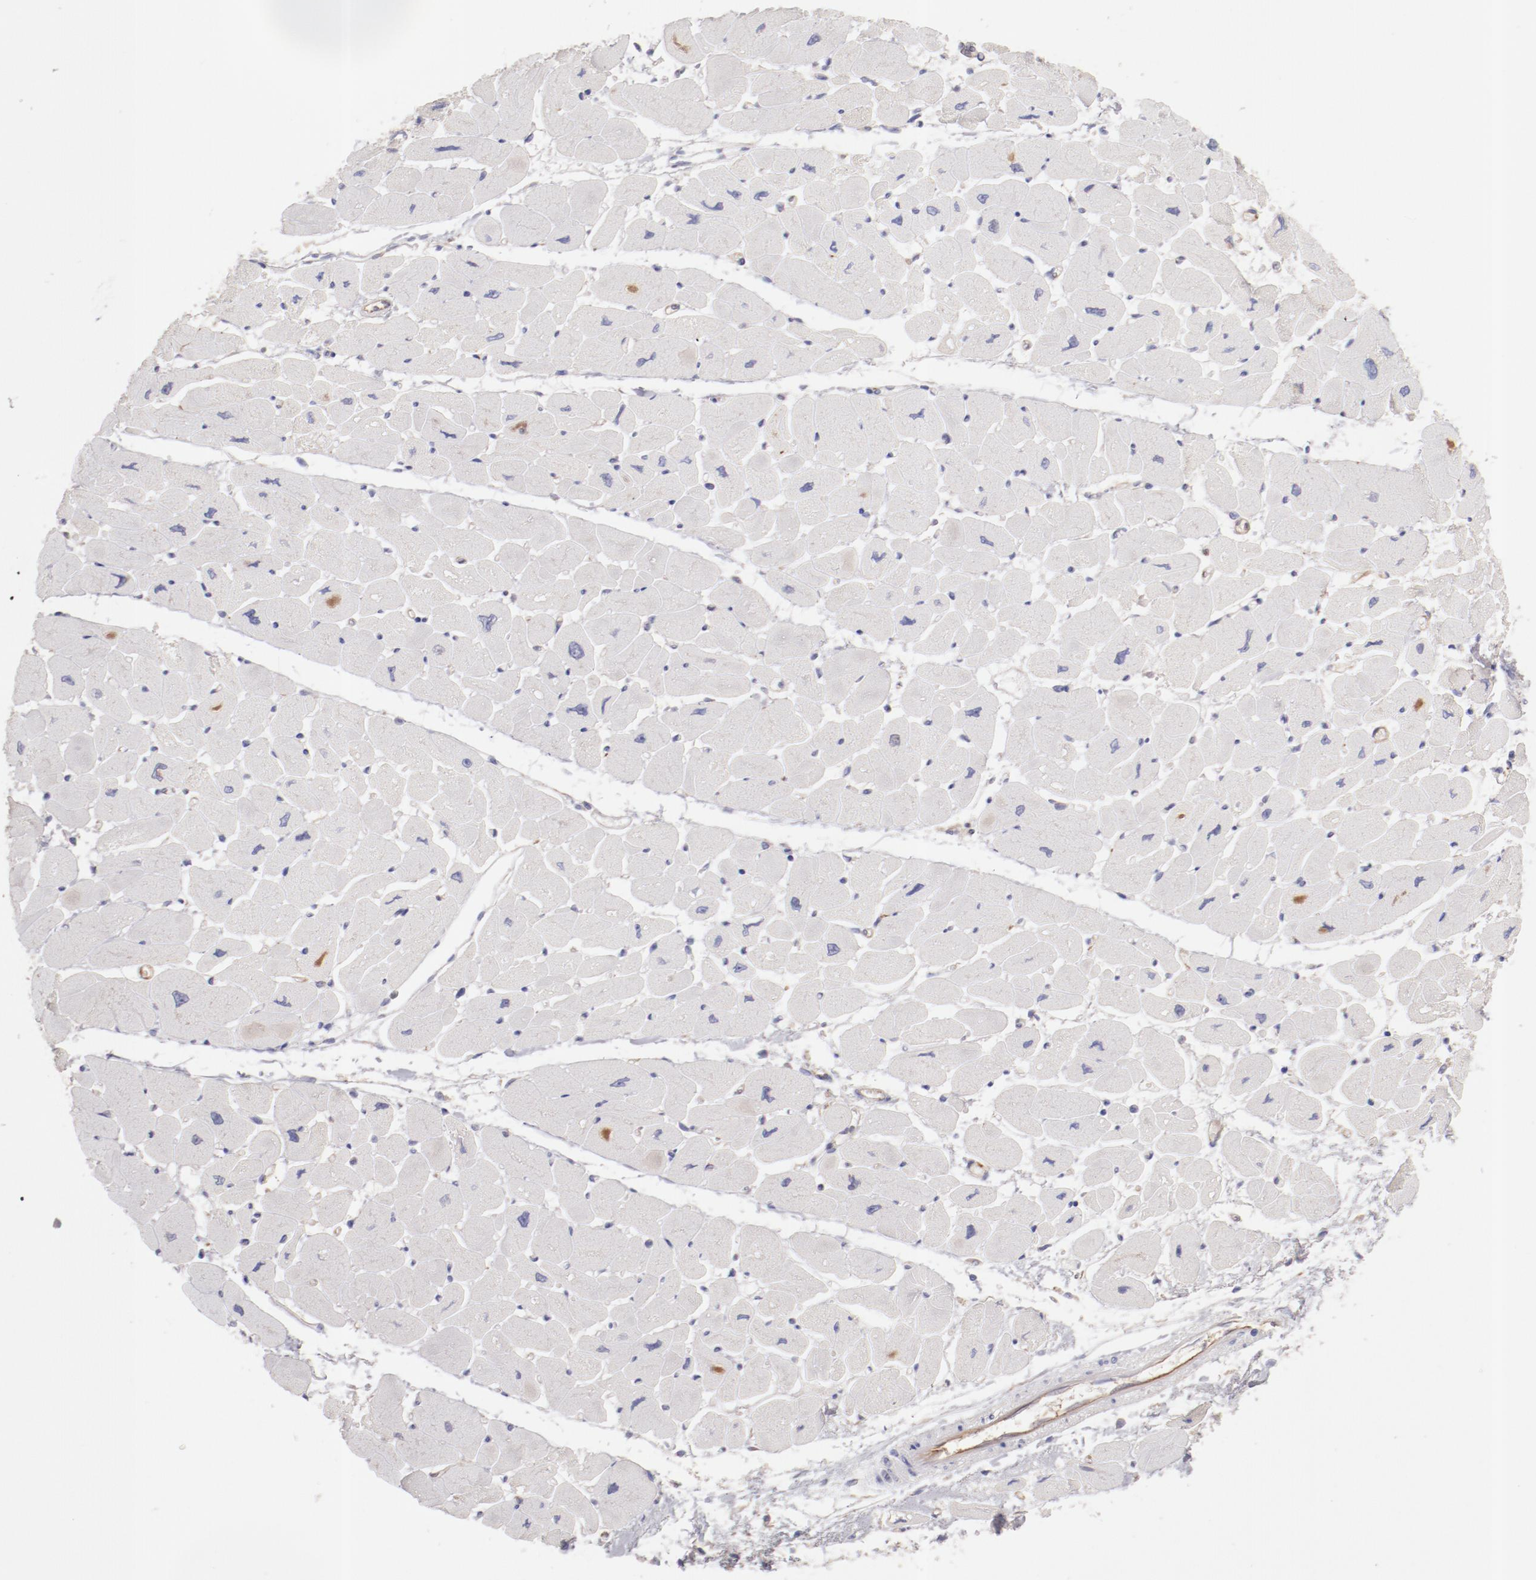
{"staining": {"intensity": "negative", "quantity": "none", "location": "none"}, "tissue": "heart muscle", "cell_type": "Cardiomyocytes", "image_type": "normal", "snomed": [{"axis": "morphology", "description": "Normal tissue, NOS"}, {"axis": "topography", "description": "Heart"}], "caption": "Cardiomyocytes are negative for brown protein staining in normal heart muscle. (Stains: DAB immunohistochemistry with hematoxylin counter stain, Microscopy: brightfield microscopy at high magnification).", "gene": "ENTPD5", "patient": {"sex": "female", "age": 54}}